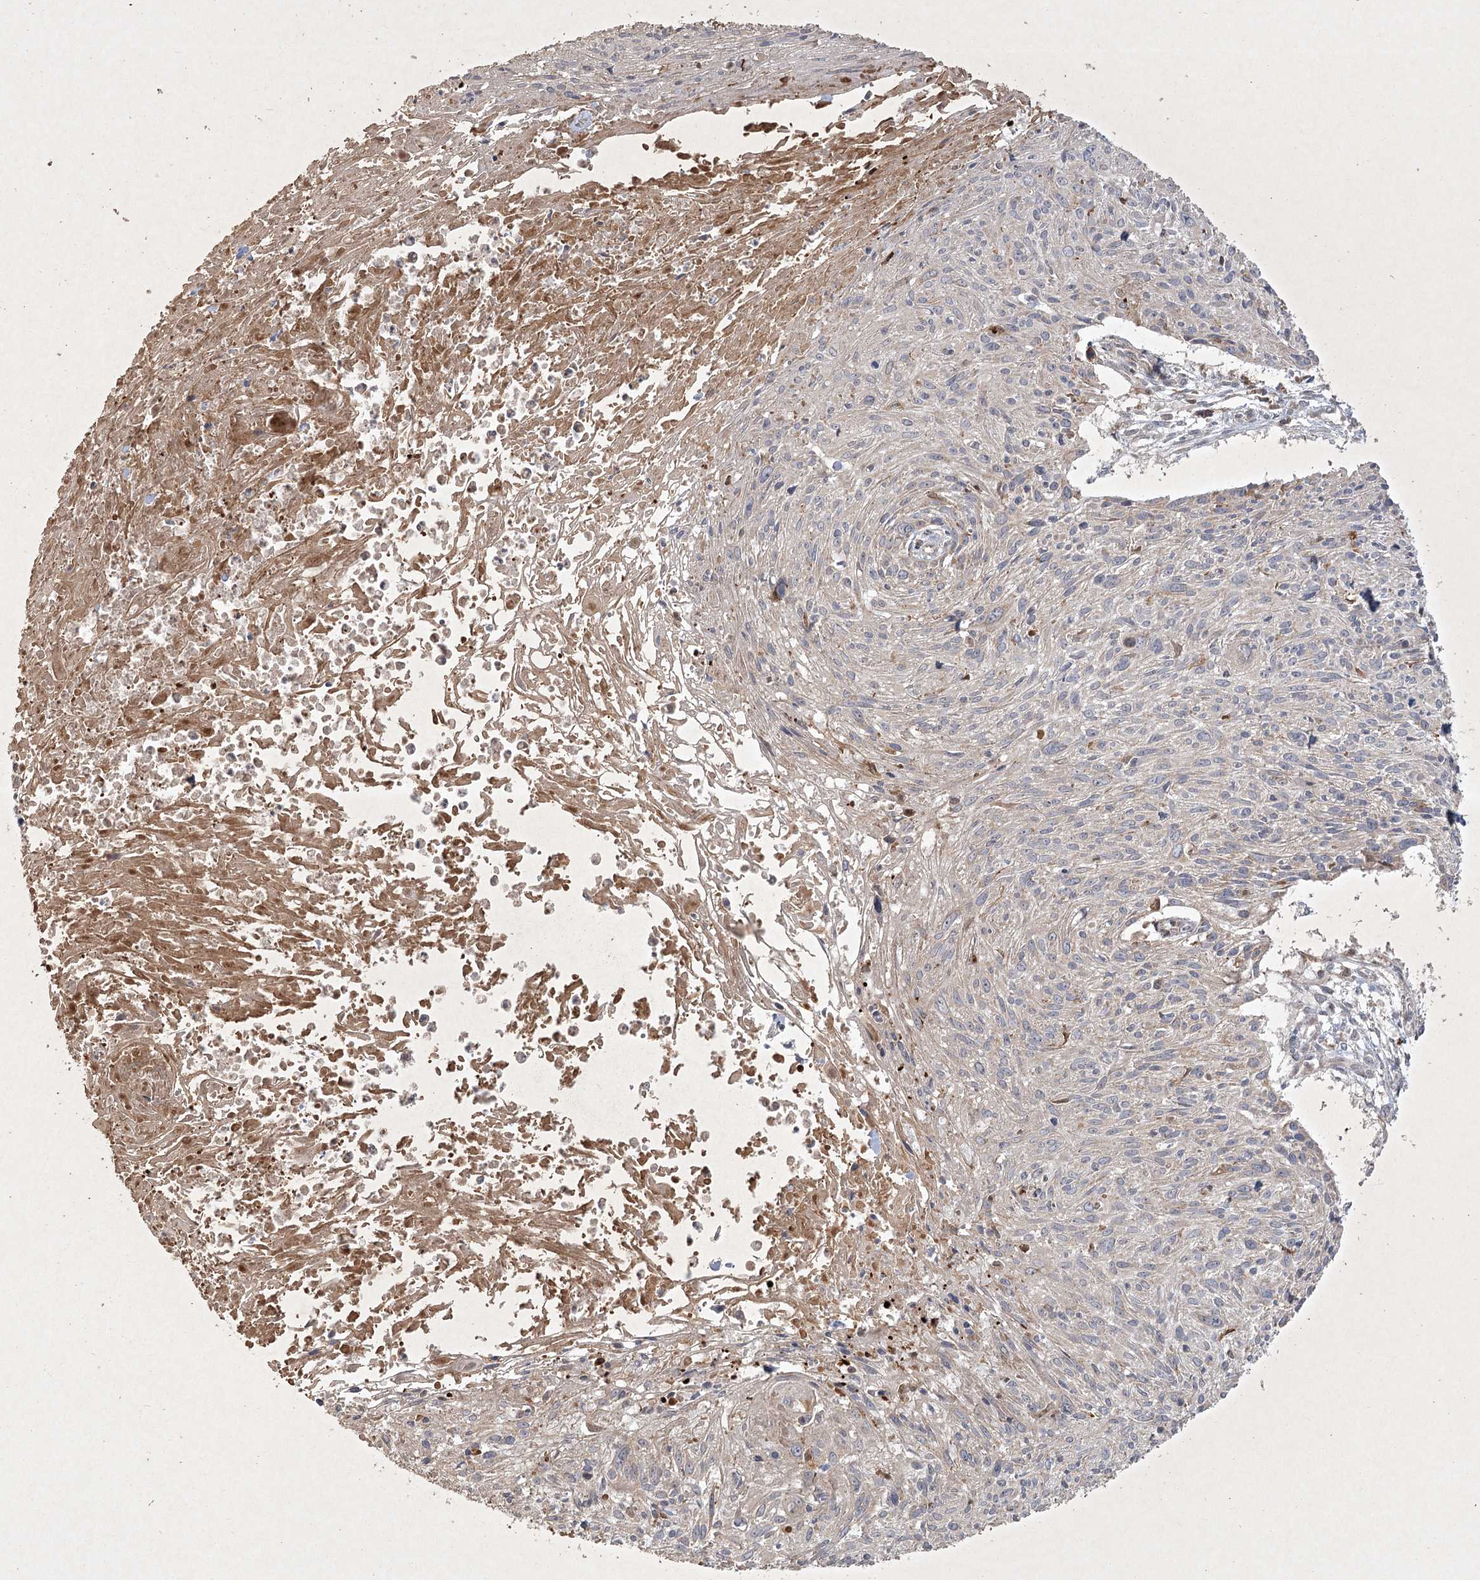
{"staining": {"intensity": "weak", "quantity": "25%-75%", "location": "cytoplasmic/membranous"}, "tissue": "cervical cancer", "cell_type": "Tumor cells", "image_type": "cancer", "snomed": [{"axis": "morphology", "description": "Squamous cell carcinoma, NOS"}, {"axis": "topography", "description": "Cervix"}], "caption": "High-power microscopy captured an immunohistochemistry micrograph of cervical squamous cell carcinoma, revealing weak cytoplasmic/membranous expression in approximately 25%-75% of tumor cells.", "gene": "KBTBD4", "patient": {"sex": "female", "age": 51}}